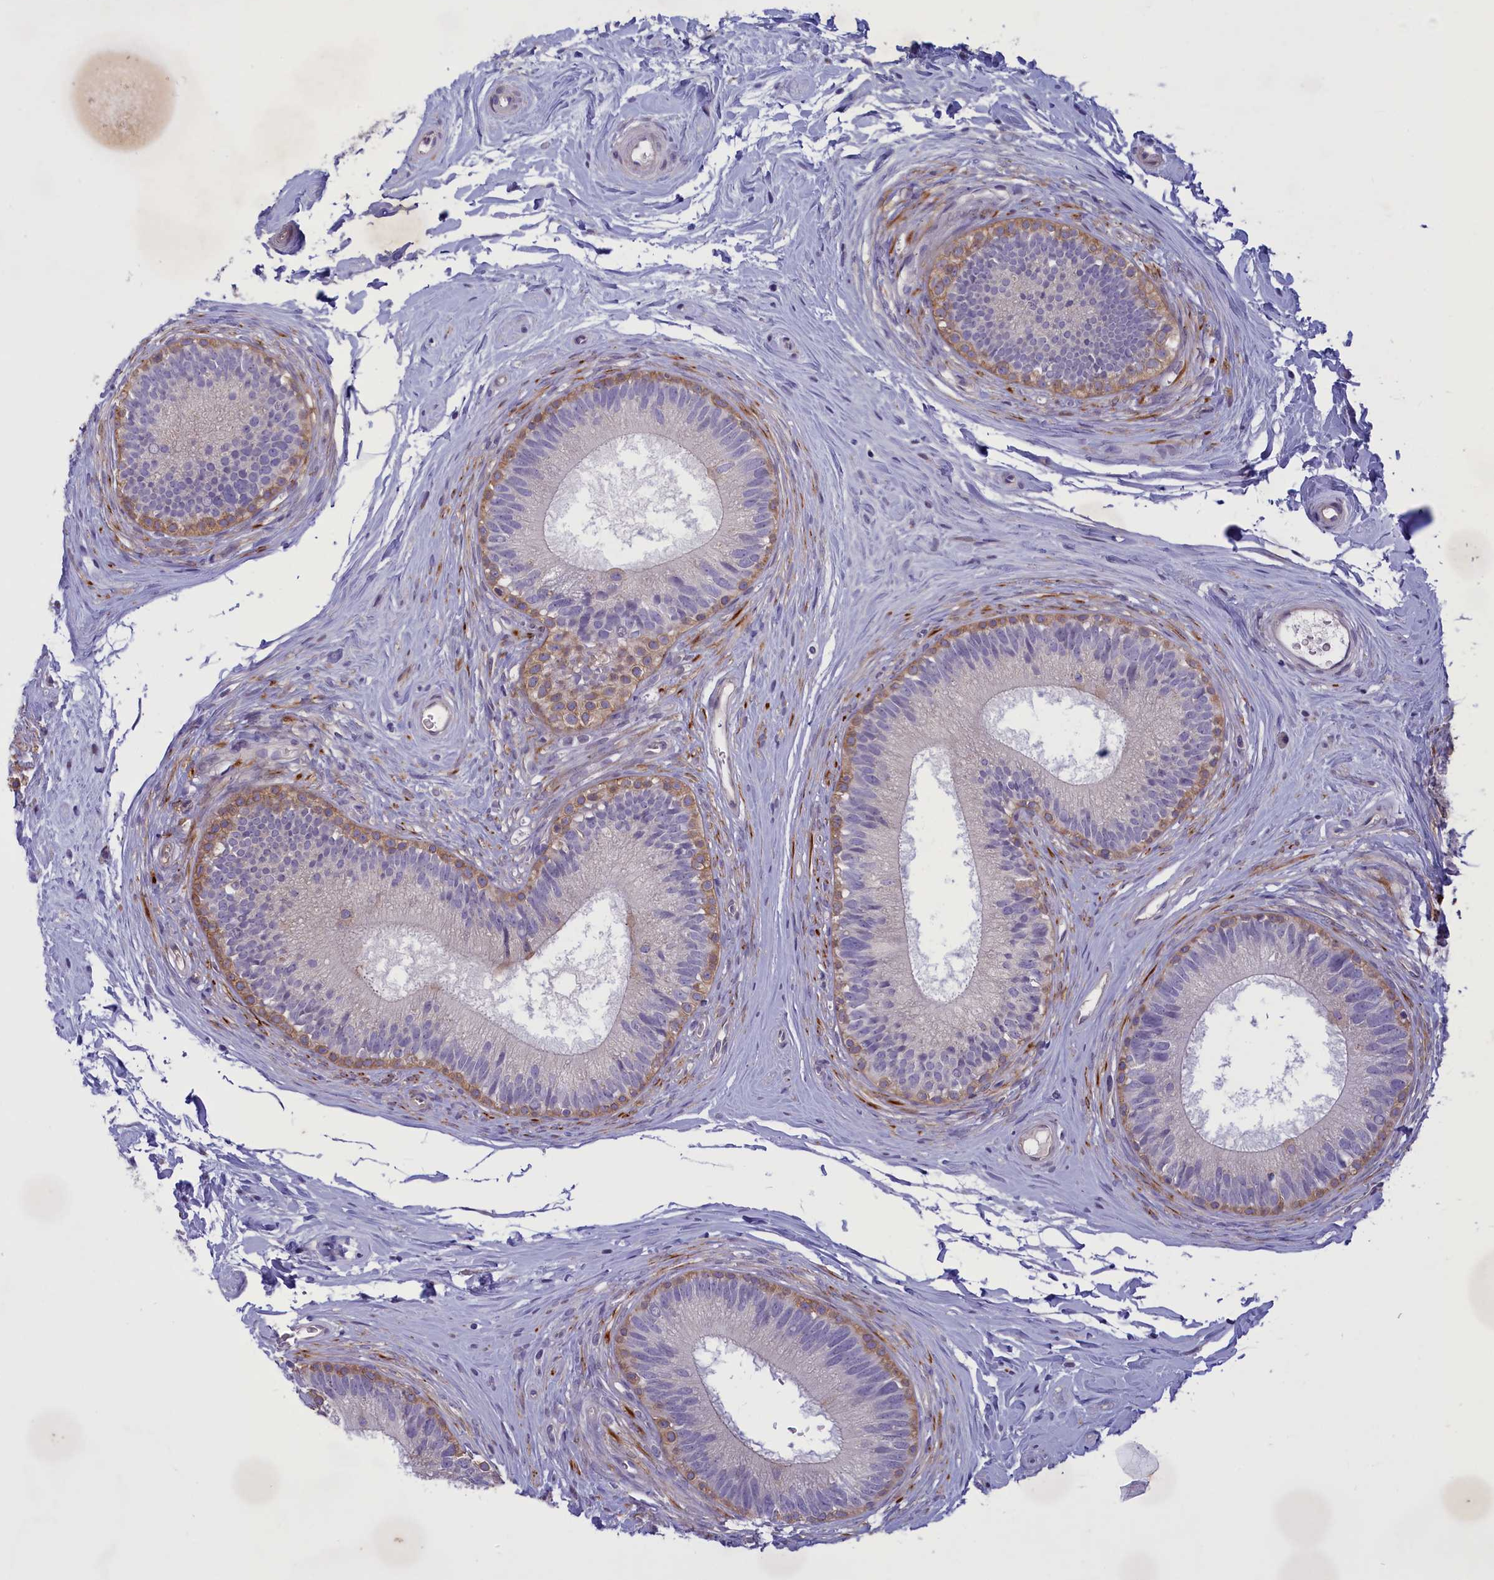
{"staining": {"intensity": "moderate", "quantity": "<25%", "location": "cytoplasmic/membranous"}, "tissue": "epididymis", "cell_type": "Glandular cells", "image_type": "normal", "snomed": [{"axis": "morphology", "description": "Normal tissue, NOS"}, {"axis": "topography", "description": "Epididymis"}], "caption": "Immunohistochemical staining of normal epididymis exhibits moderate cytoplasmic/membranous protein expression in approximately <25% of glandular cells.", "gene": "CORO2A", "patient": {"sex": "male", "age": 33}}